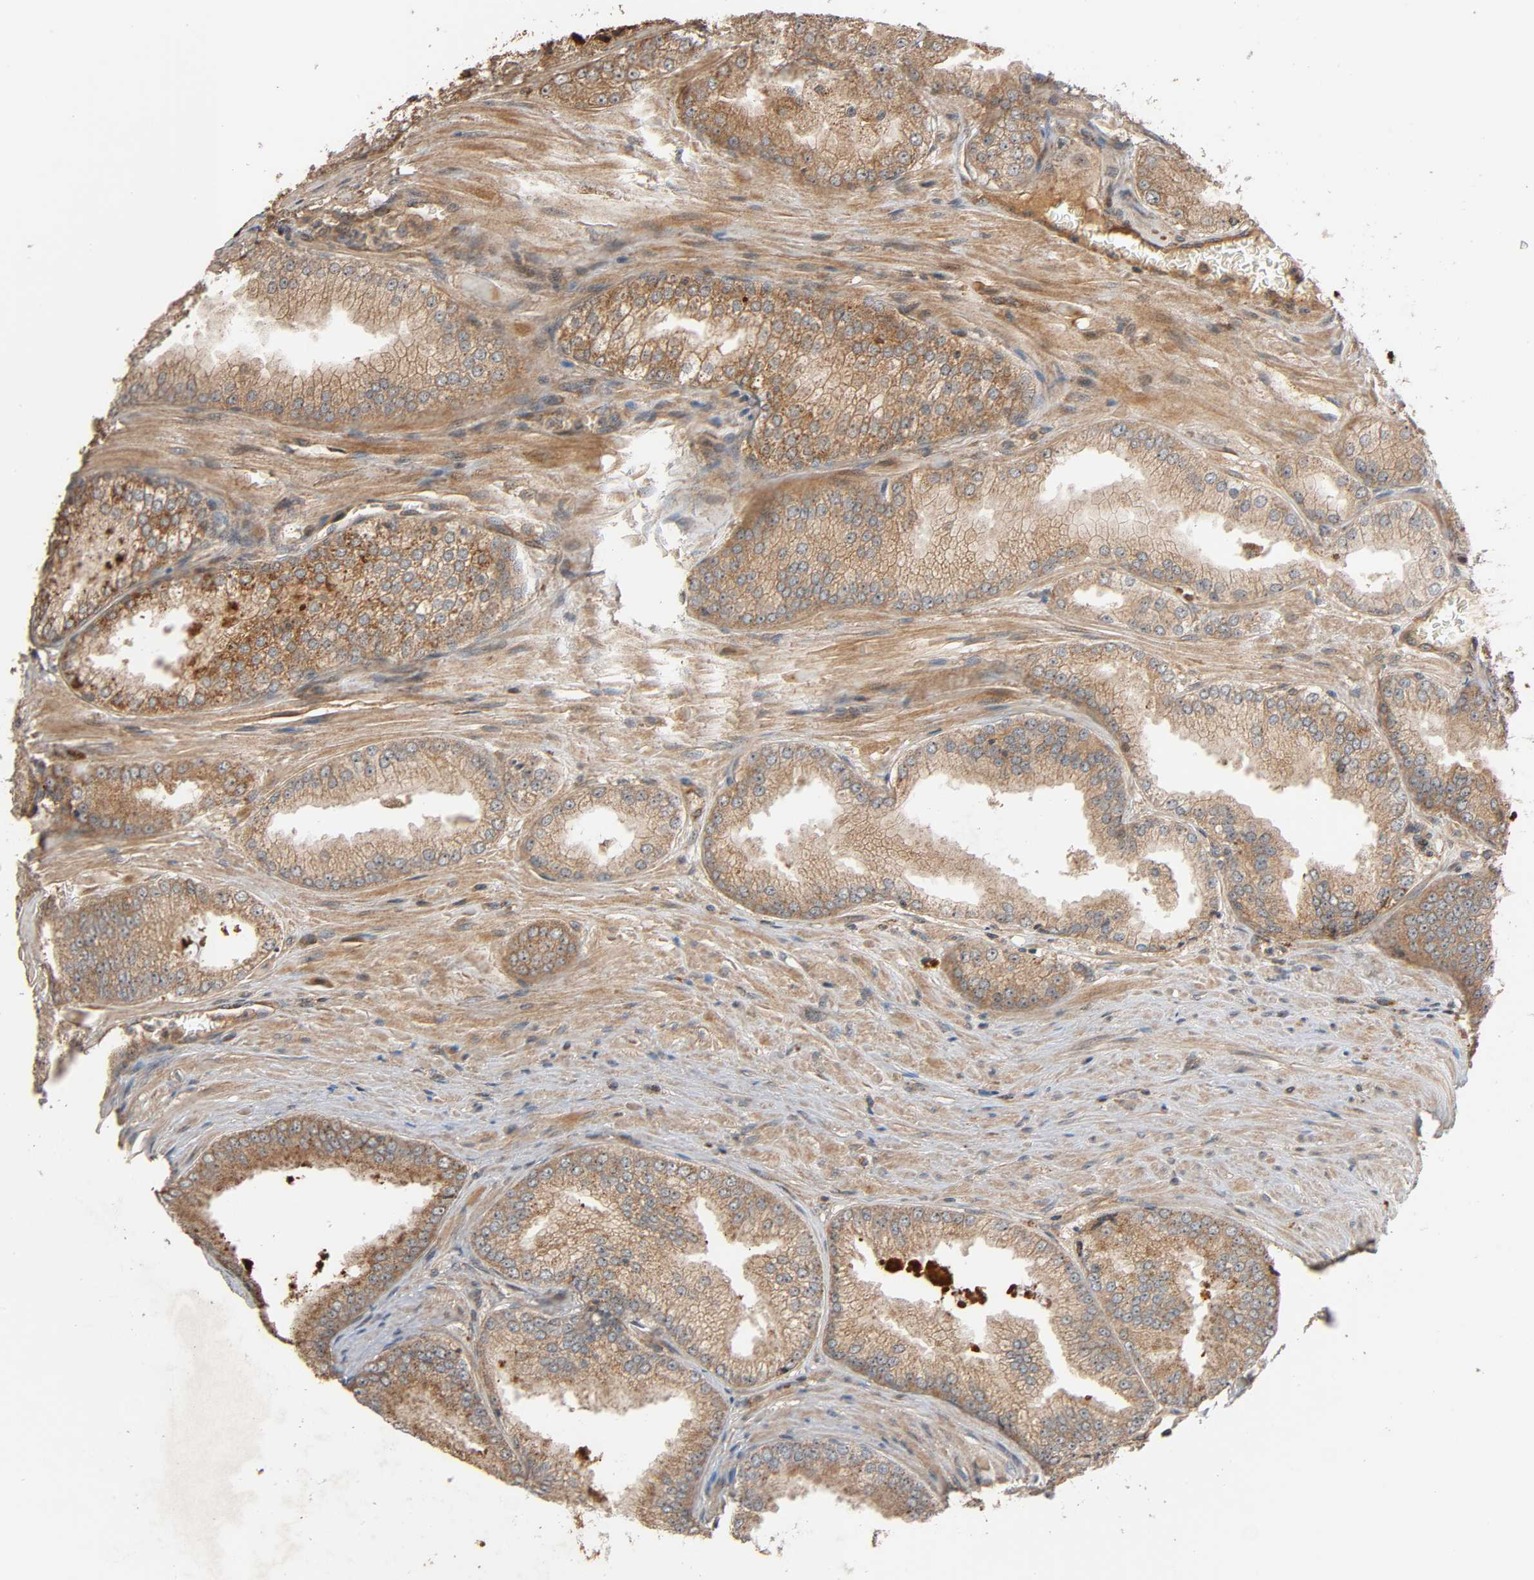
{"staining": {"intensity": "moderate", "quantity": ">75%", "location": "cytoplasmic/membranous"}, "tissue": "prostate cancer", "cell_type": "Tumor cells", "image_type": "cancer", "snomed": [{"axis": "morphology", "description": "Adenocarcinoma, High grade"}, {"axis": "topography", "description": "Prostate"}], "caption": "DAB immunohistochemical staining of prostate cancer demonstrates moderate cytoplasmic/membranous protein staining in about >75% of tumor cells.", "gene": "MAP3K8", "patient": {"sex": "male", "age": 61}}